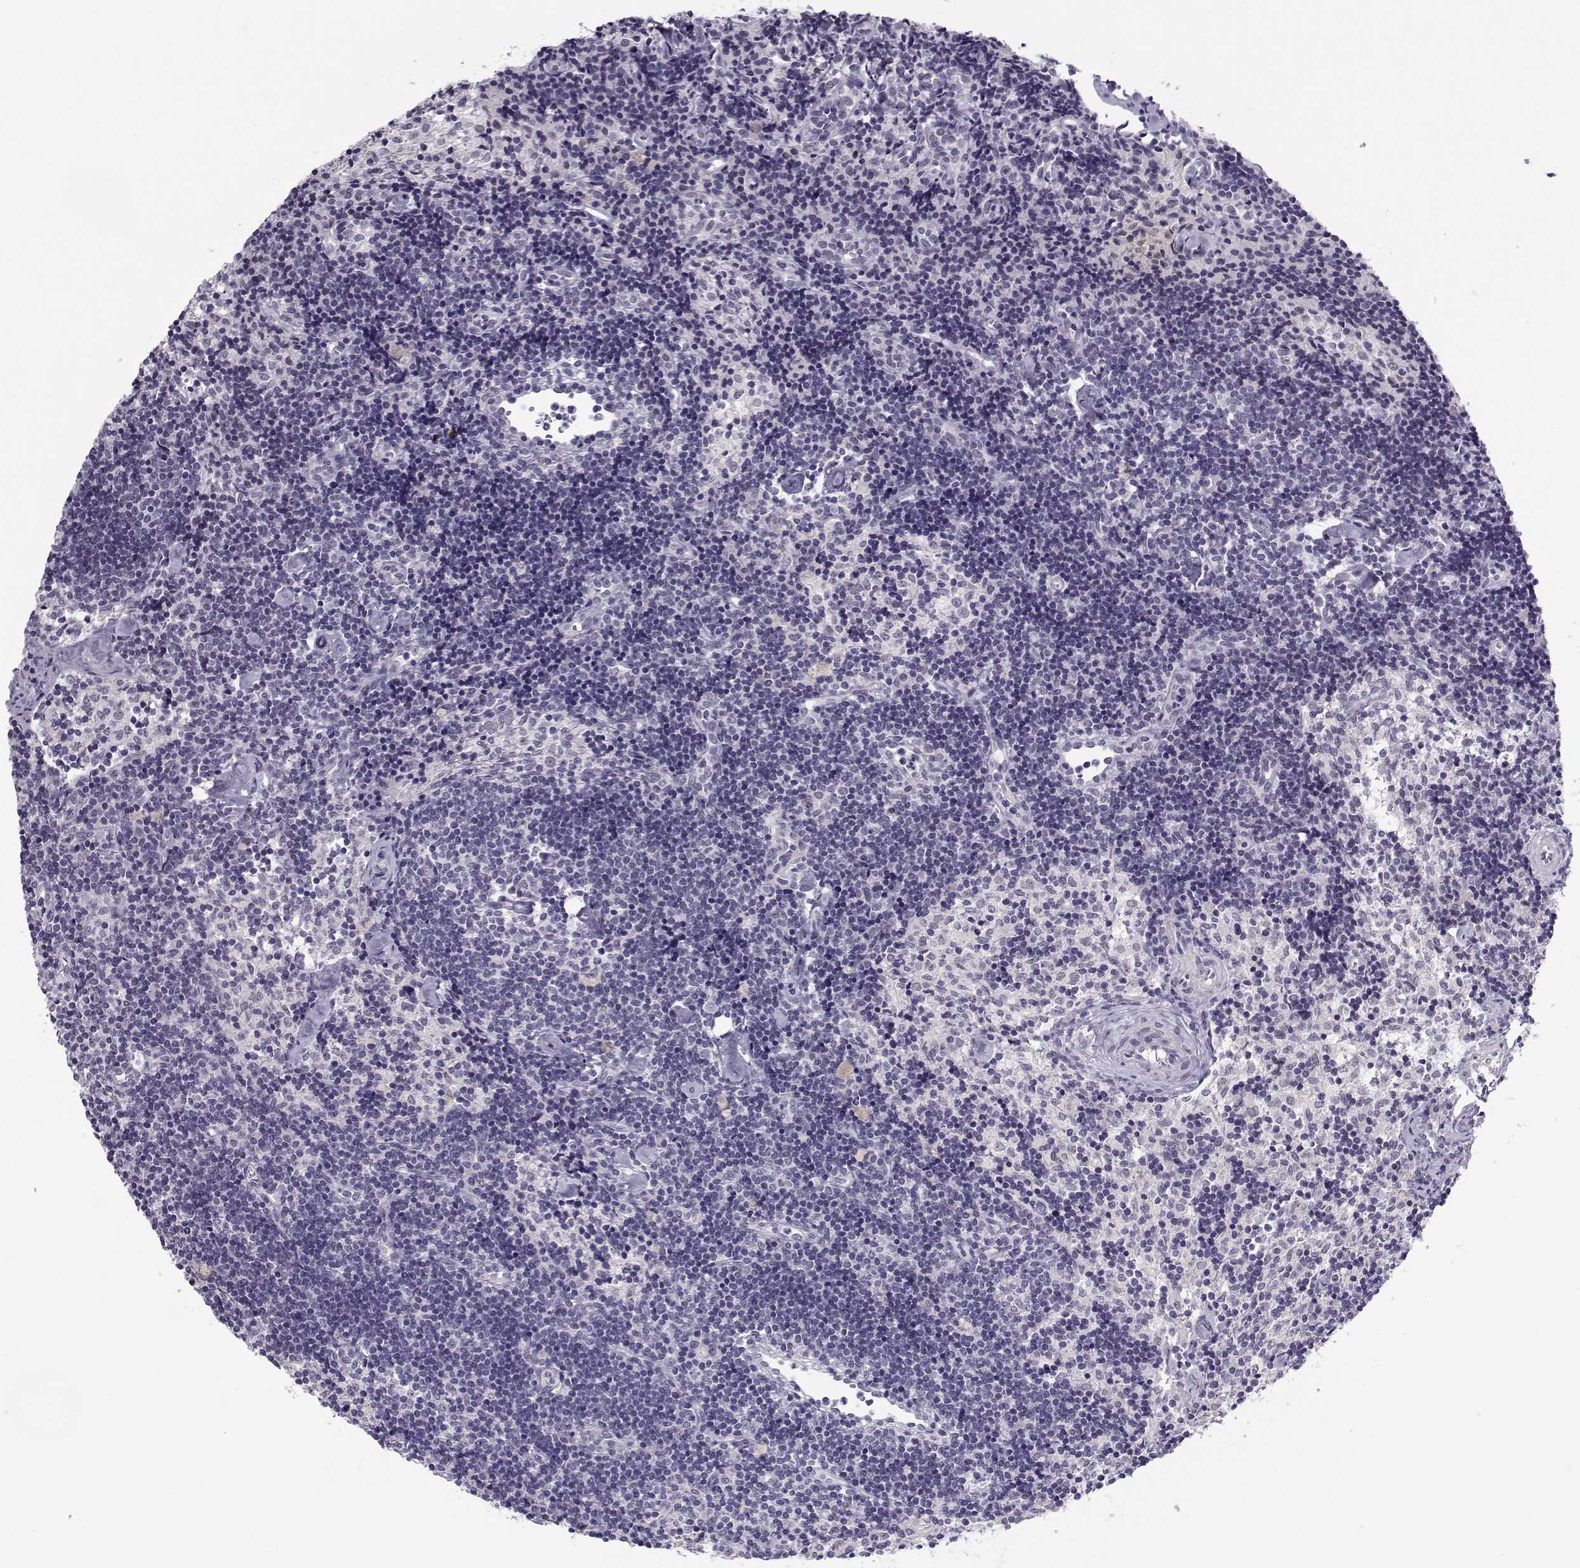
{"staining": {"intensity": "negative", "quantity": "none", "location": "none"}, "tissue": "lymph node", "cell_type": "Germinal center cells", "image_type": "normal", "snomed": [{"axis": "morphology", "description": "Normal tissue, NOS"}, {"axis": "topography", "description": "Lymph node"}], "caption": "DAB immunohistochemical staining of benign human lymph node demonstrates no significant staining in germinal center cells.", "gene": "C16orf86", "patient": {"sex": "female", "age": 42}}